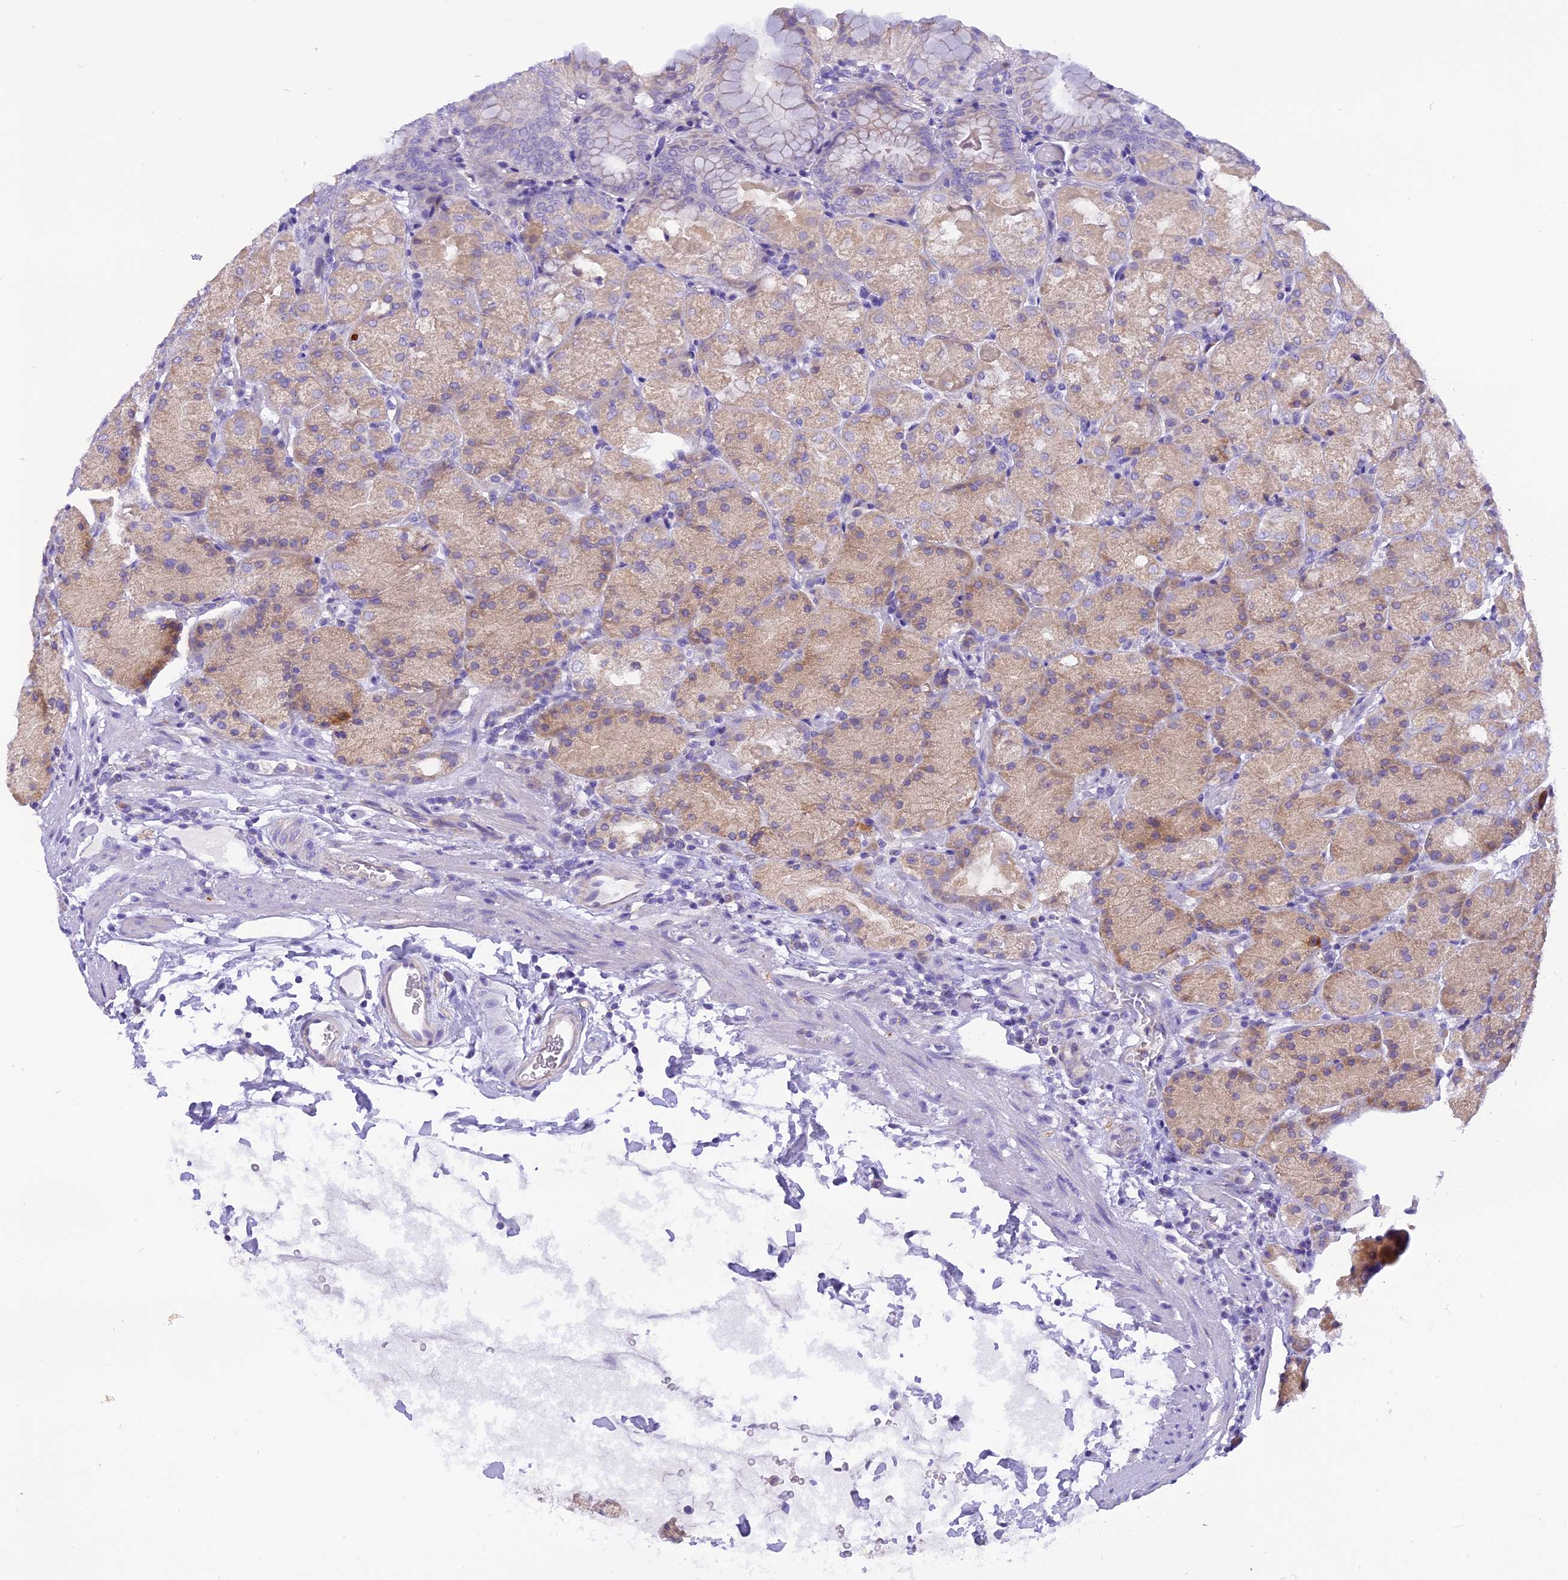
{"staining": {"intensity": "weak", "quantity": "25%-75%", "location": "cytoplasmic/membranous"}, "tissue": "stomach", "cell_type": "Glandular cells", "image_type": "normal", "snomed": [{"axis": "morphology", "description": "Normal tissue, NOS"}, {"axis": "topography", "description": "Stomach, upper"}, {"axis": "topography", "description": "Stomach, lower"}], "caption": "IHC (DAB) staining of unremarkable human stomach shows weak cytoplasmic/membranous protein positivity in about 25%-75% of glandular cells. (Stains: DAB in brown, nuclei in blue, Microscopy: brightfield microscopy at high magnification).", "gene": "TRIM3", "patient": {"sex": "male", "age": 62}}